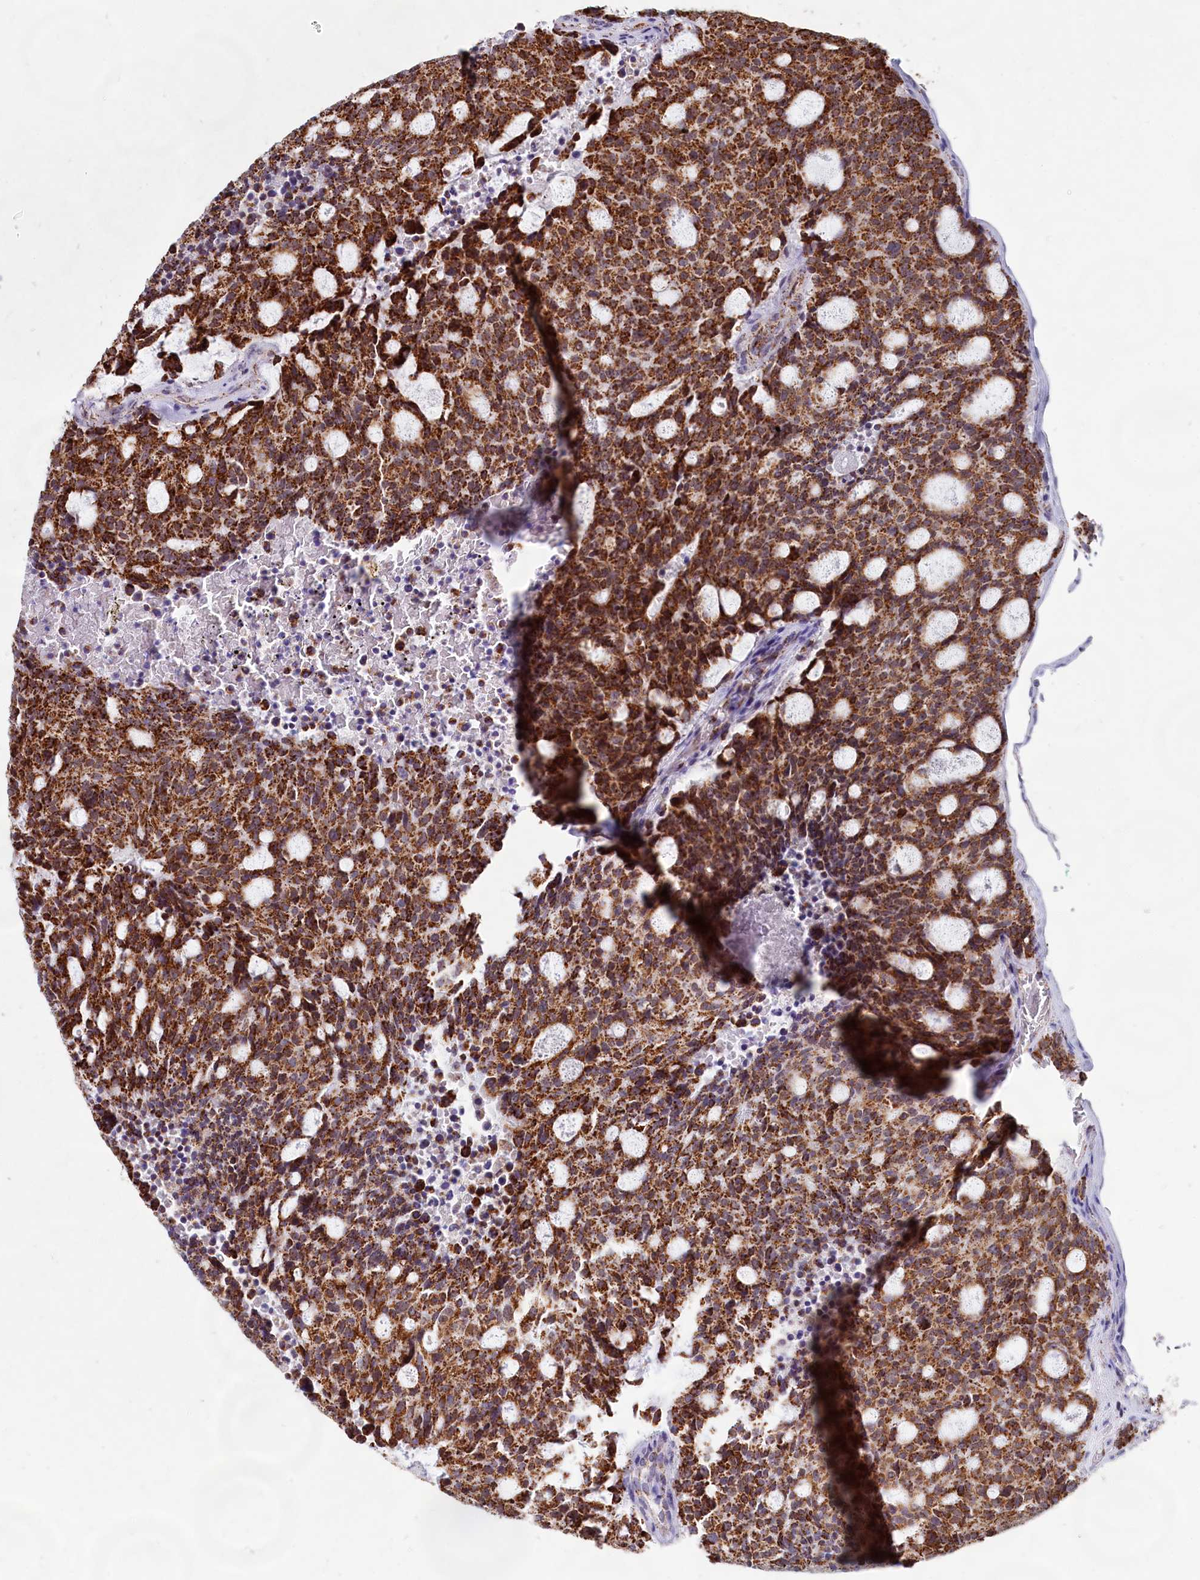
{"staining": {"intensity": "strong", "quantity": ">75%", "location": "cytoplasmic/membranous"}, "tissue": "carcinoid", "cell_type": "Tumor cells", "image_type": "cancer", "snomed": [{"axis": "morphology", "description": "Carcinoid, malignant, NOS"}, {"axis": "topography", "description": "Pancreas"}], "caption": "Protein analysis of carcinoid tissue demonstrates strong cytoplasmic/membranous positivity in approximately >75% of tumor cells. (DAB (3,3'-diaminobenzidine) = brown stain, brightfield microscopy at high magnification).", "gene": "C1D", "patient": {"sex": "female", "age": 54}}